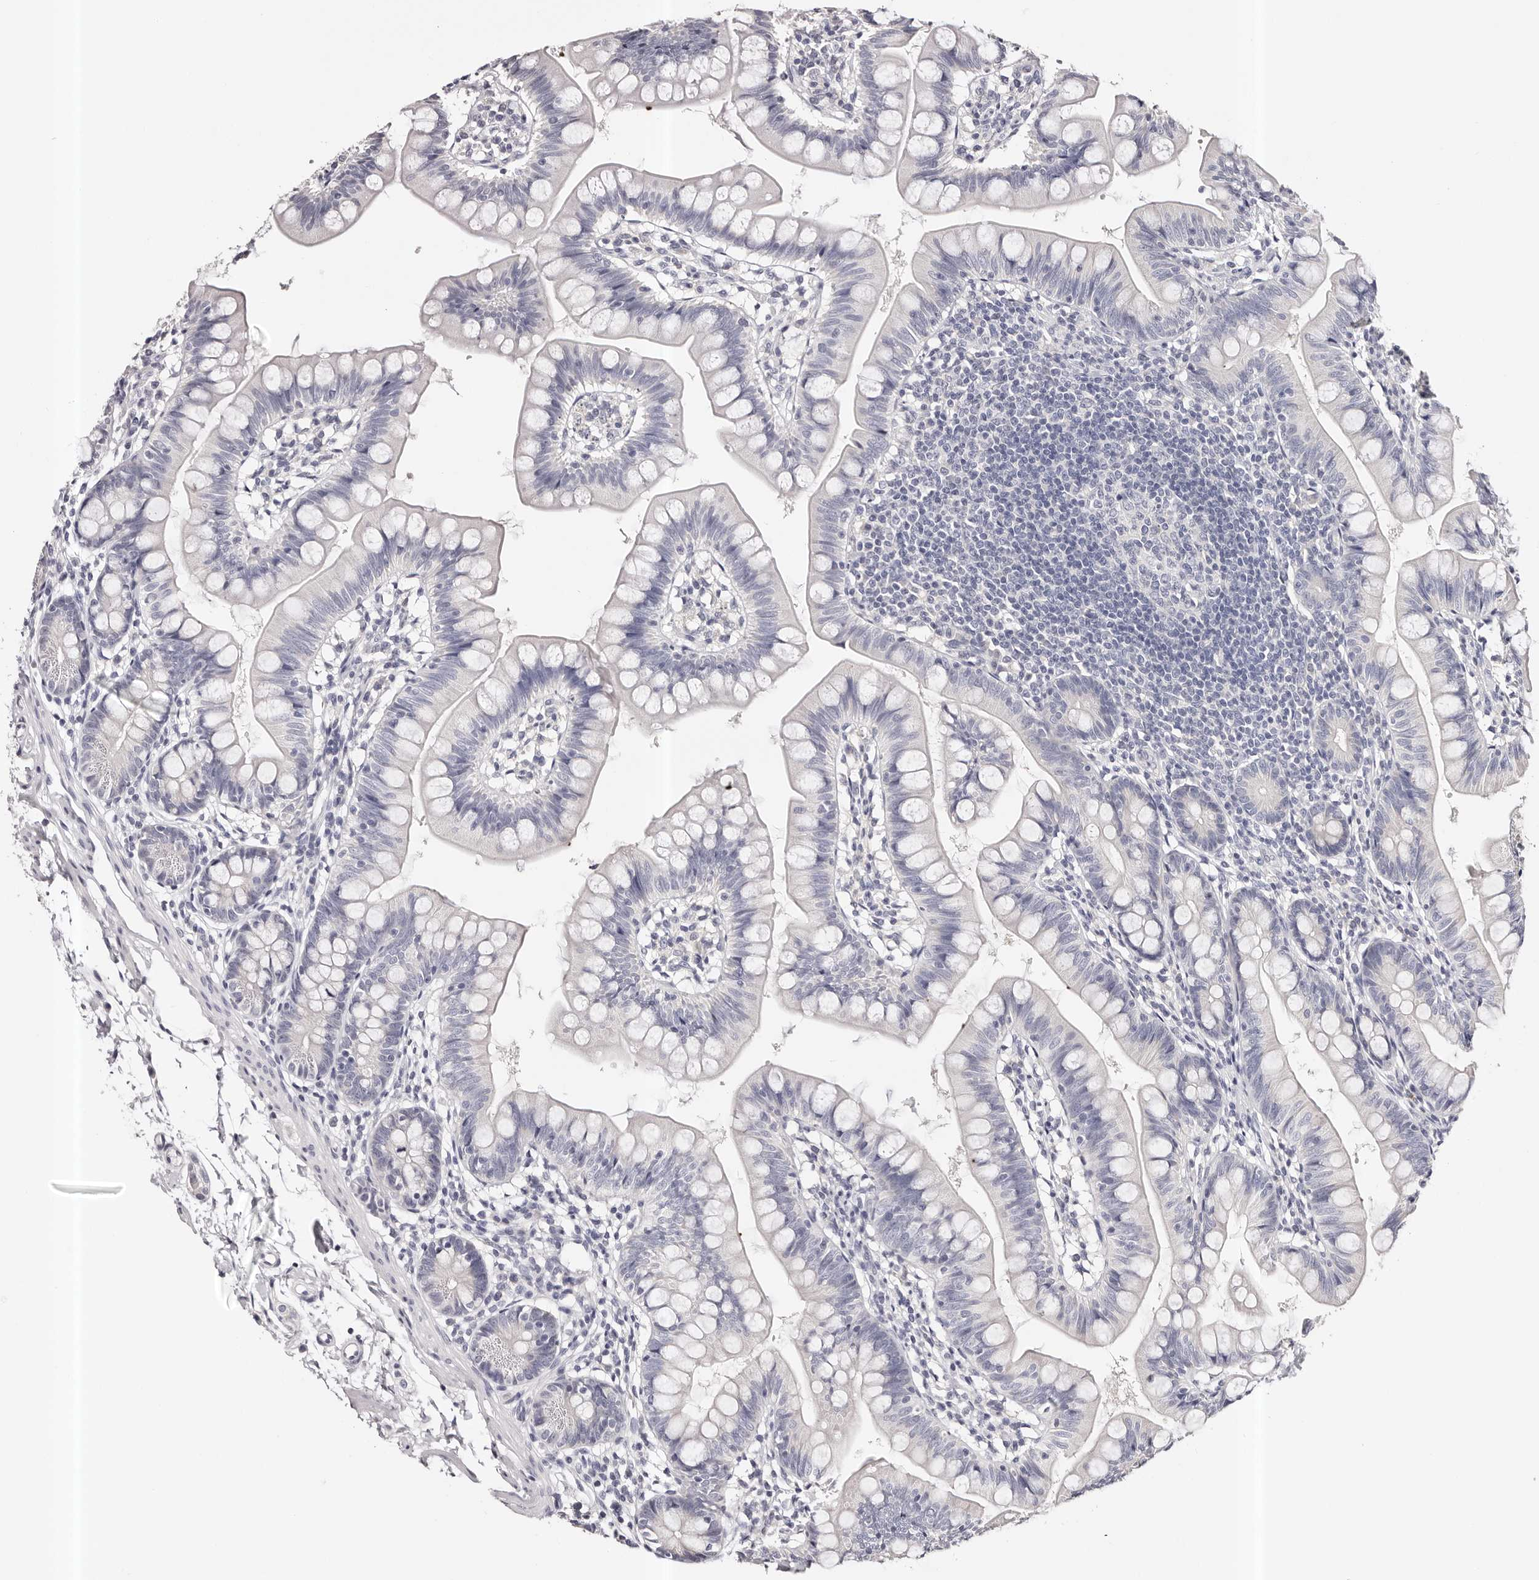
{"staining": {"intensity": "negative", "quantity": "none", "location": "none"}, "tissue": "small intestine", "cell_type": "Glandular cells", "image_type": "normal", "snomed": [{"axis": "morphology", "description": "Normal tissue, NOS"}, {"axis": "topography", "description": "Small intestine"}], "caption": "This is an IHC image of normal small intestine. There is no staining in glandular cells.", "gene": "ROM1", "patient": {"sex": "male", "age": 7}}